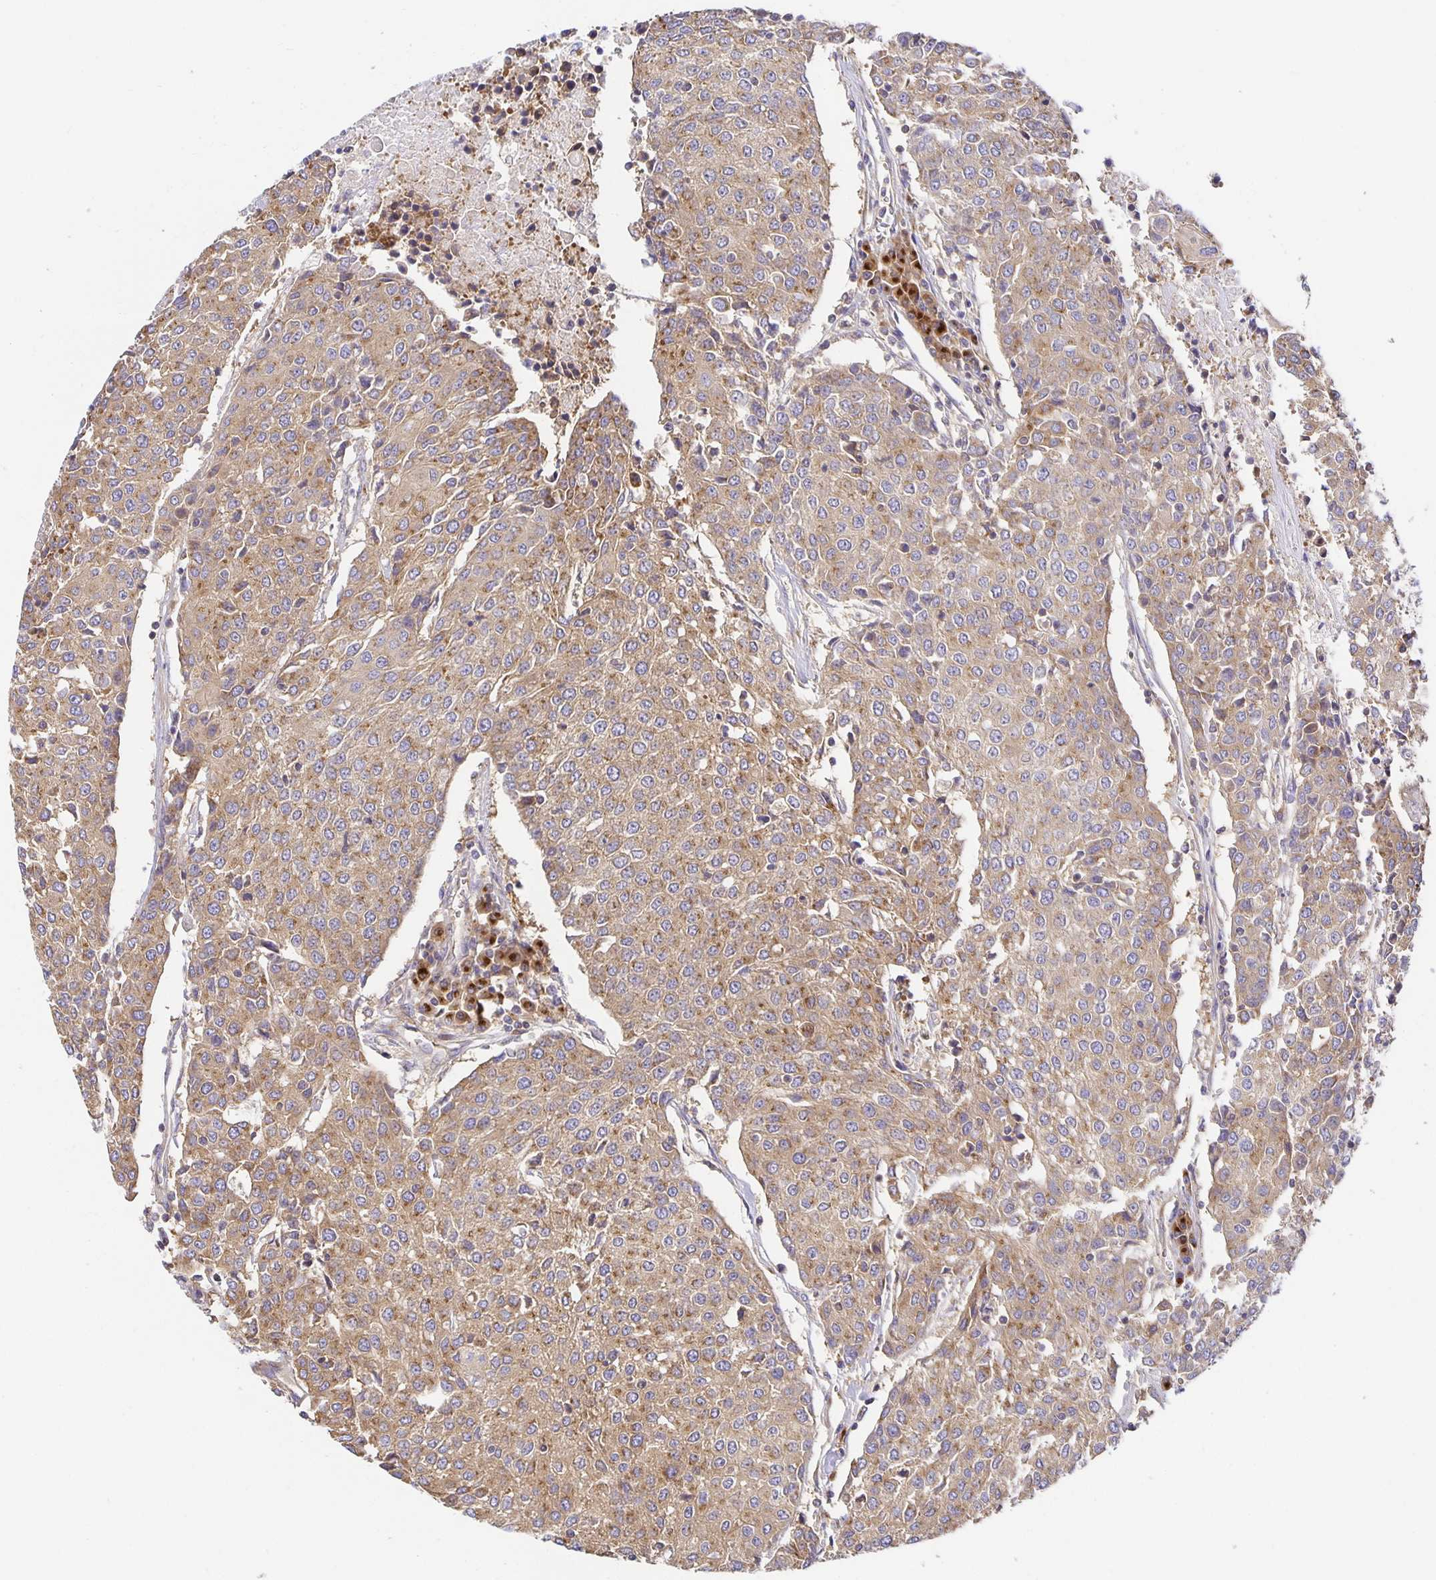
{"staining": {"intensity": "weak", "quantity": ">75%", "location": "cytoplasmic/membranous"}, "tissue": "urothelial cancer", "cell_type": "Tumor cells", "image_type": "cancer", "snomed": [{"axis": "morphology", "description": "Urothelial carcinoma, High grade"}, {"axis": "topography", "description": "Urinary bladder"}], "caption": "Immunohistochemical staining of human high-grade urothelial carcinoma reveals low levels of weak cytoplasmic/membranous staining in approximately >75% of tumor cells. The protein is shown in brown color, while the nuclei are stained blue.", "gene": "USO1", "patient": {"sex": "female", "age": 85}}